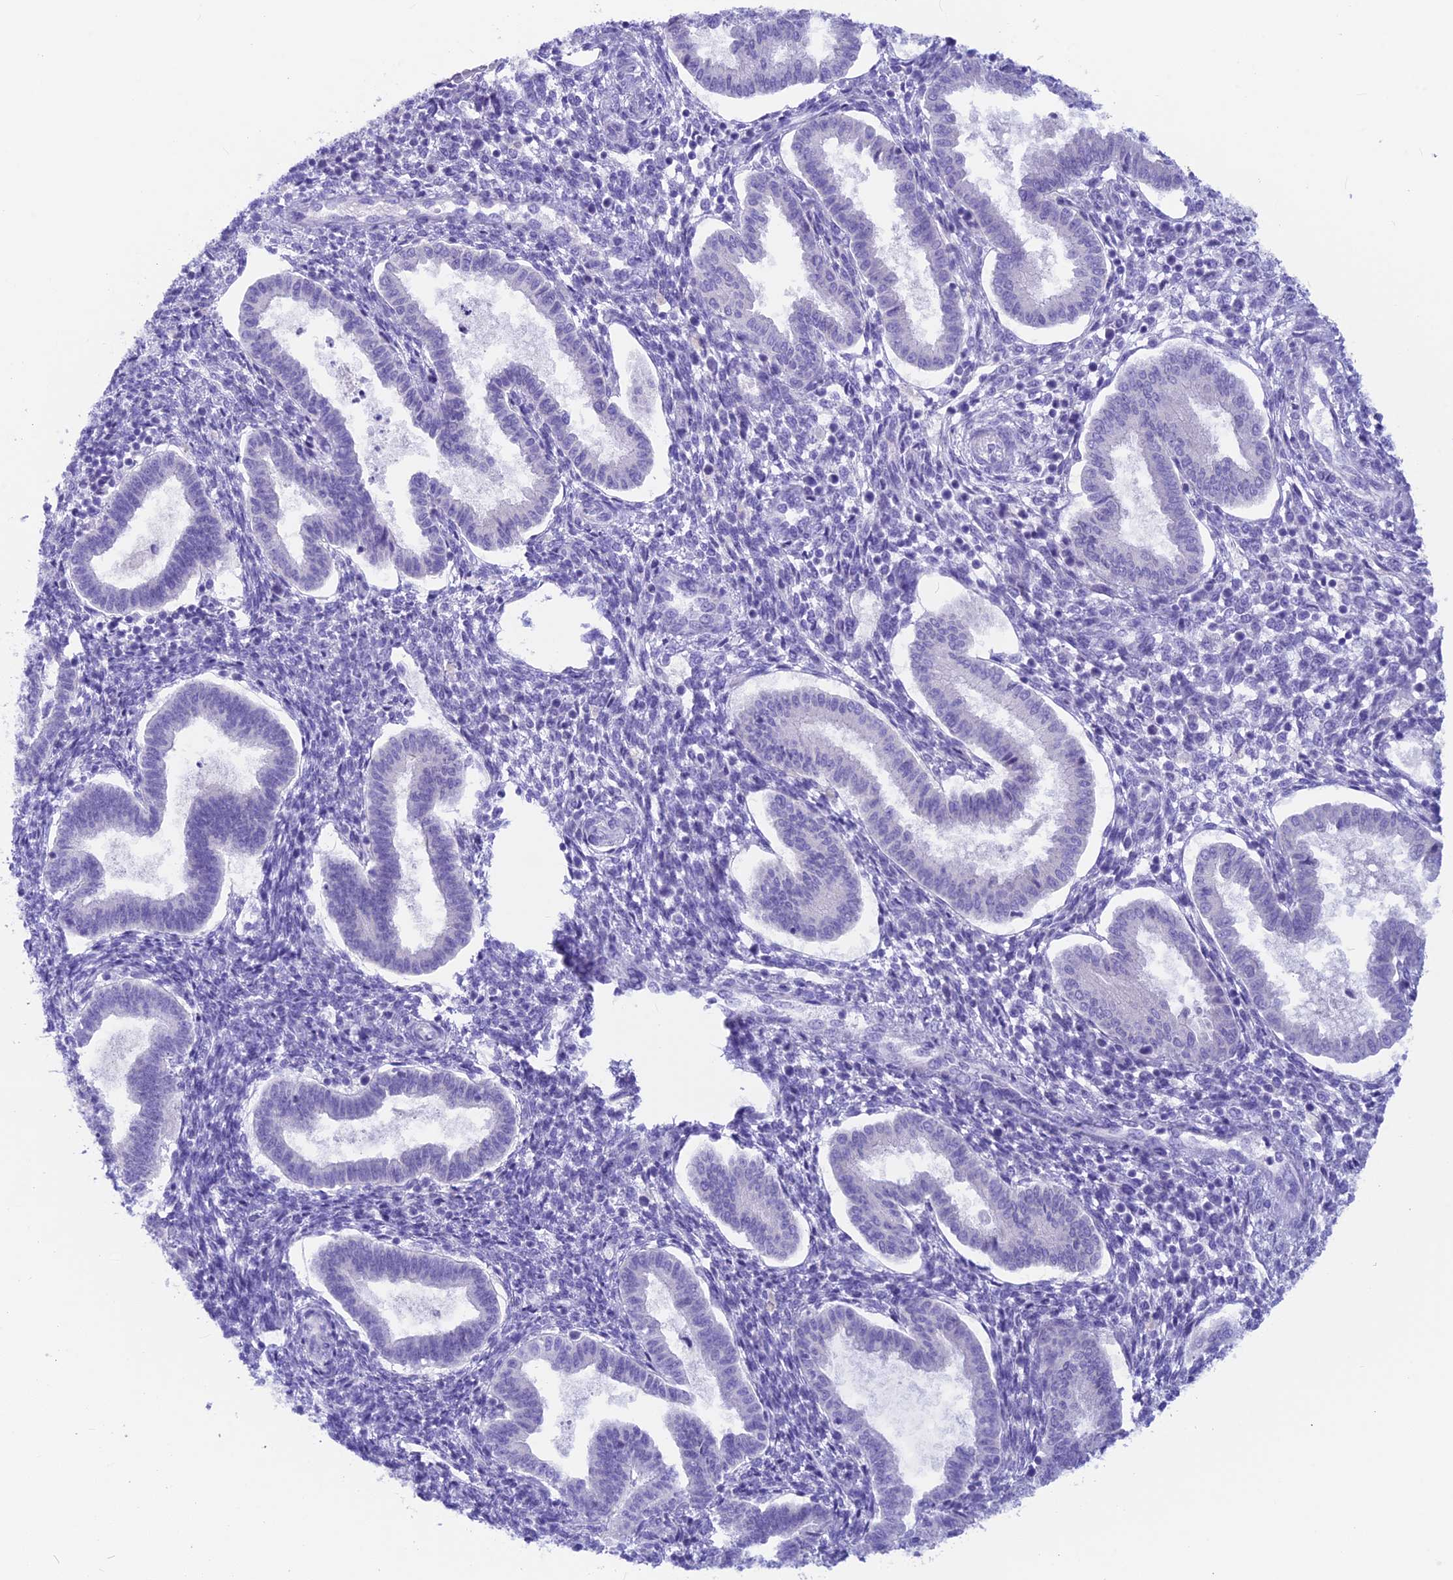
{"staining": {"intensity": "negative", "quantity": "none", "location": "none"}, "tissue": "endometrium", "cell_type": "Cells in endometrial stroma", "image_type": "normal", "snomed": [{"axis": "morphology", "description": "Normal tissue, NOS"}, {"axis": "topography", "description": "Endometrium"}], "caption": "This is an immunohistochemistry image of benign human endometrium. There is no expression in cells in endometrial stroma.", "gene": "SNTN", "patient": {"sex": "female", "age": 24}}